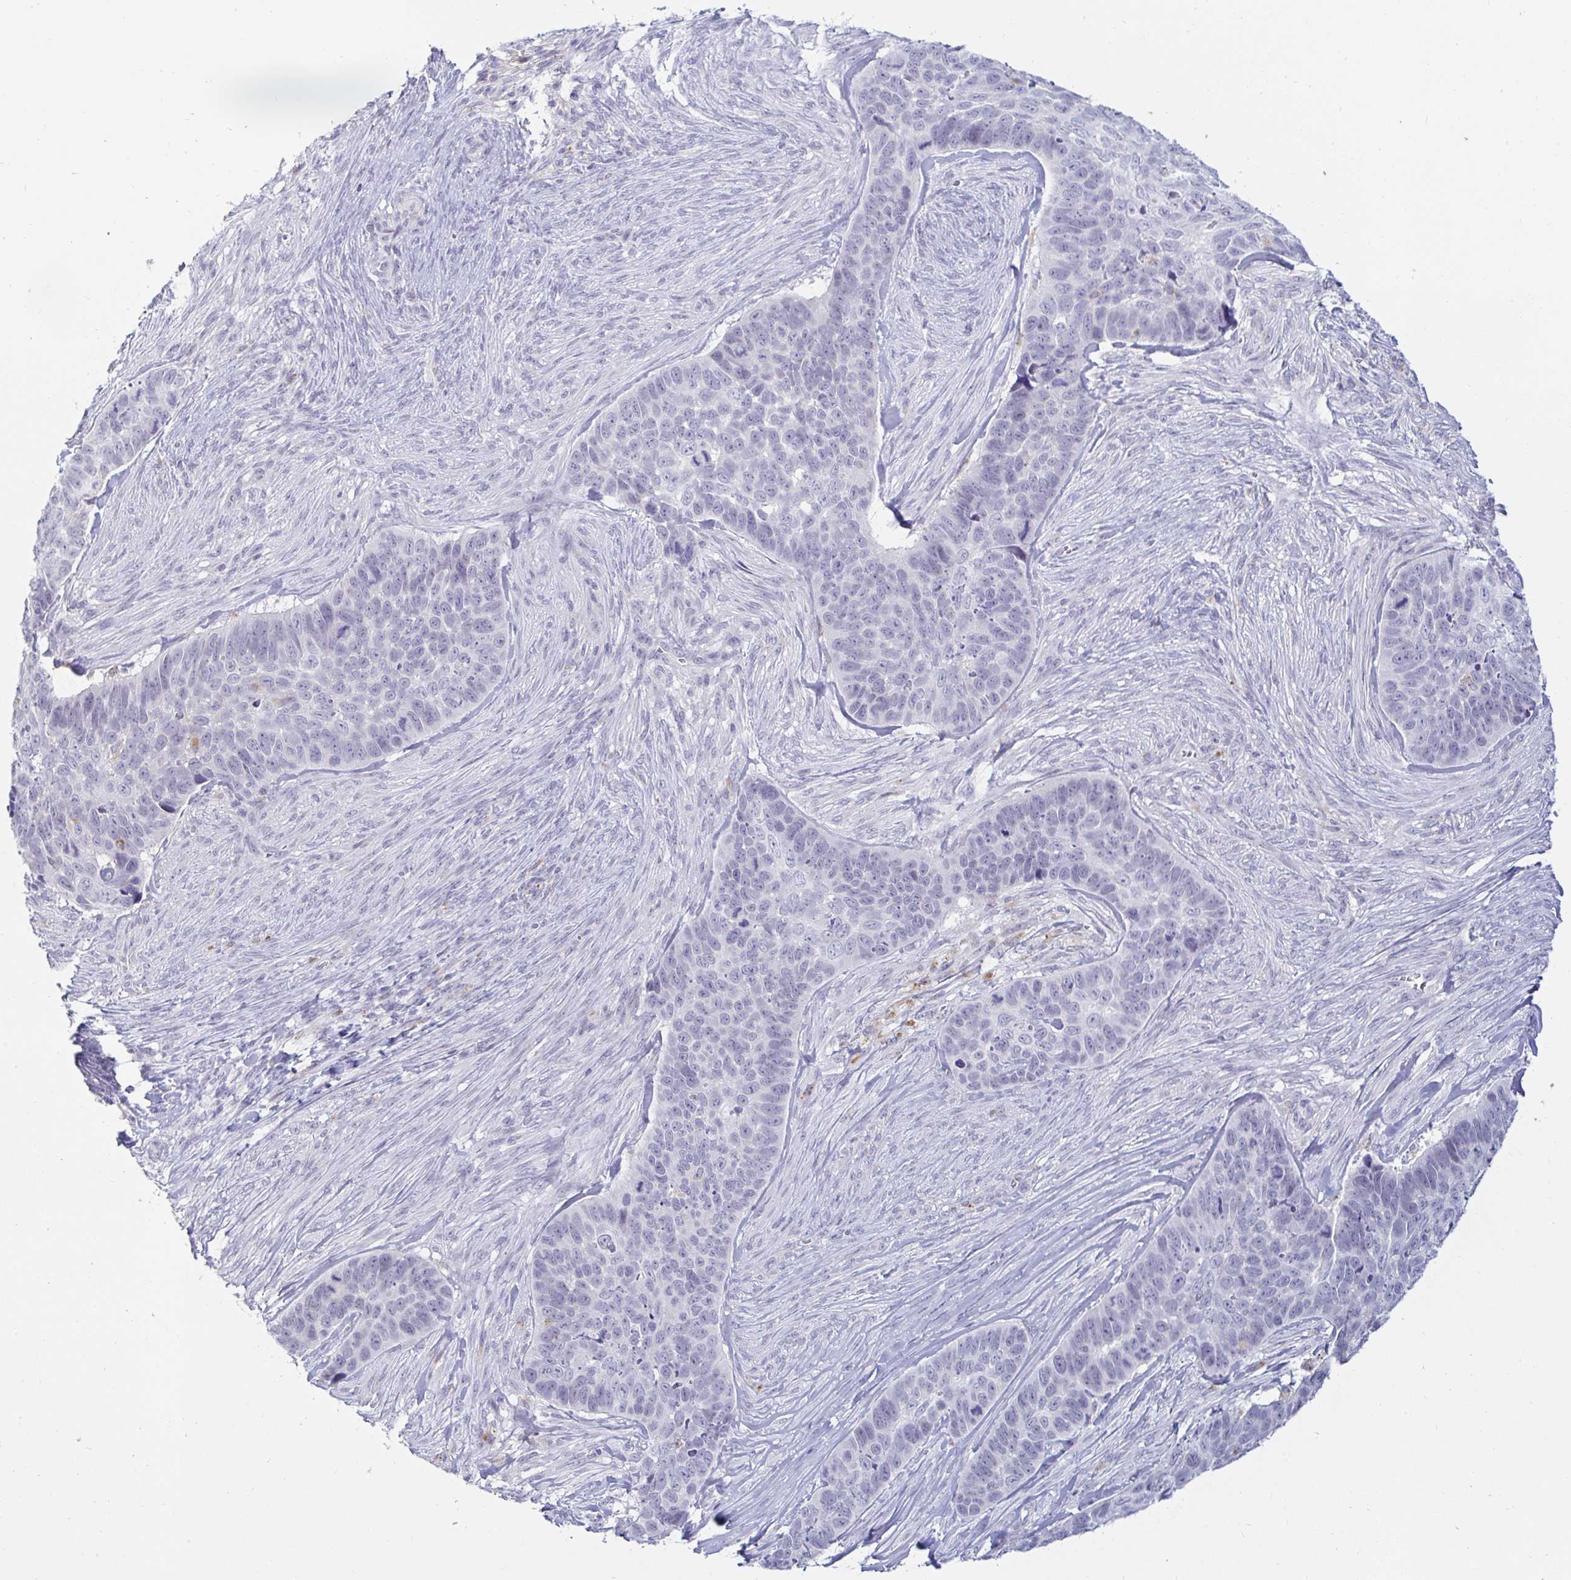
{"staining": {"intensity": "negative", "quantity": "none", "location": "none"}, "tissue": "skin cancer", "cell_type": "Tumor cells", "image_type": "cancer", "snomed": [{"axis": "morphology", "description": "Basal cell carcinoma"}, {"axis": "topography", "description": "Skin"}], "caption": "Histopathology image shows no significant protein expression in tumor cells of skin cancer (basal cell carcinoma).", "gene": "OR51D1", "patient": {"sex": "female", "age": 82}}